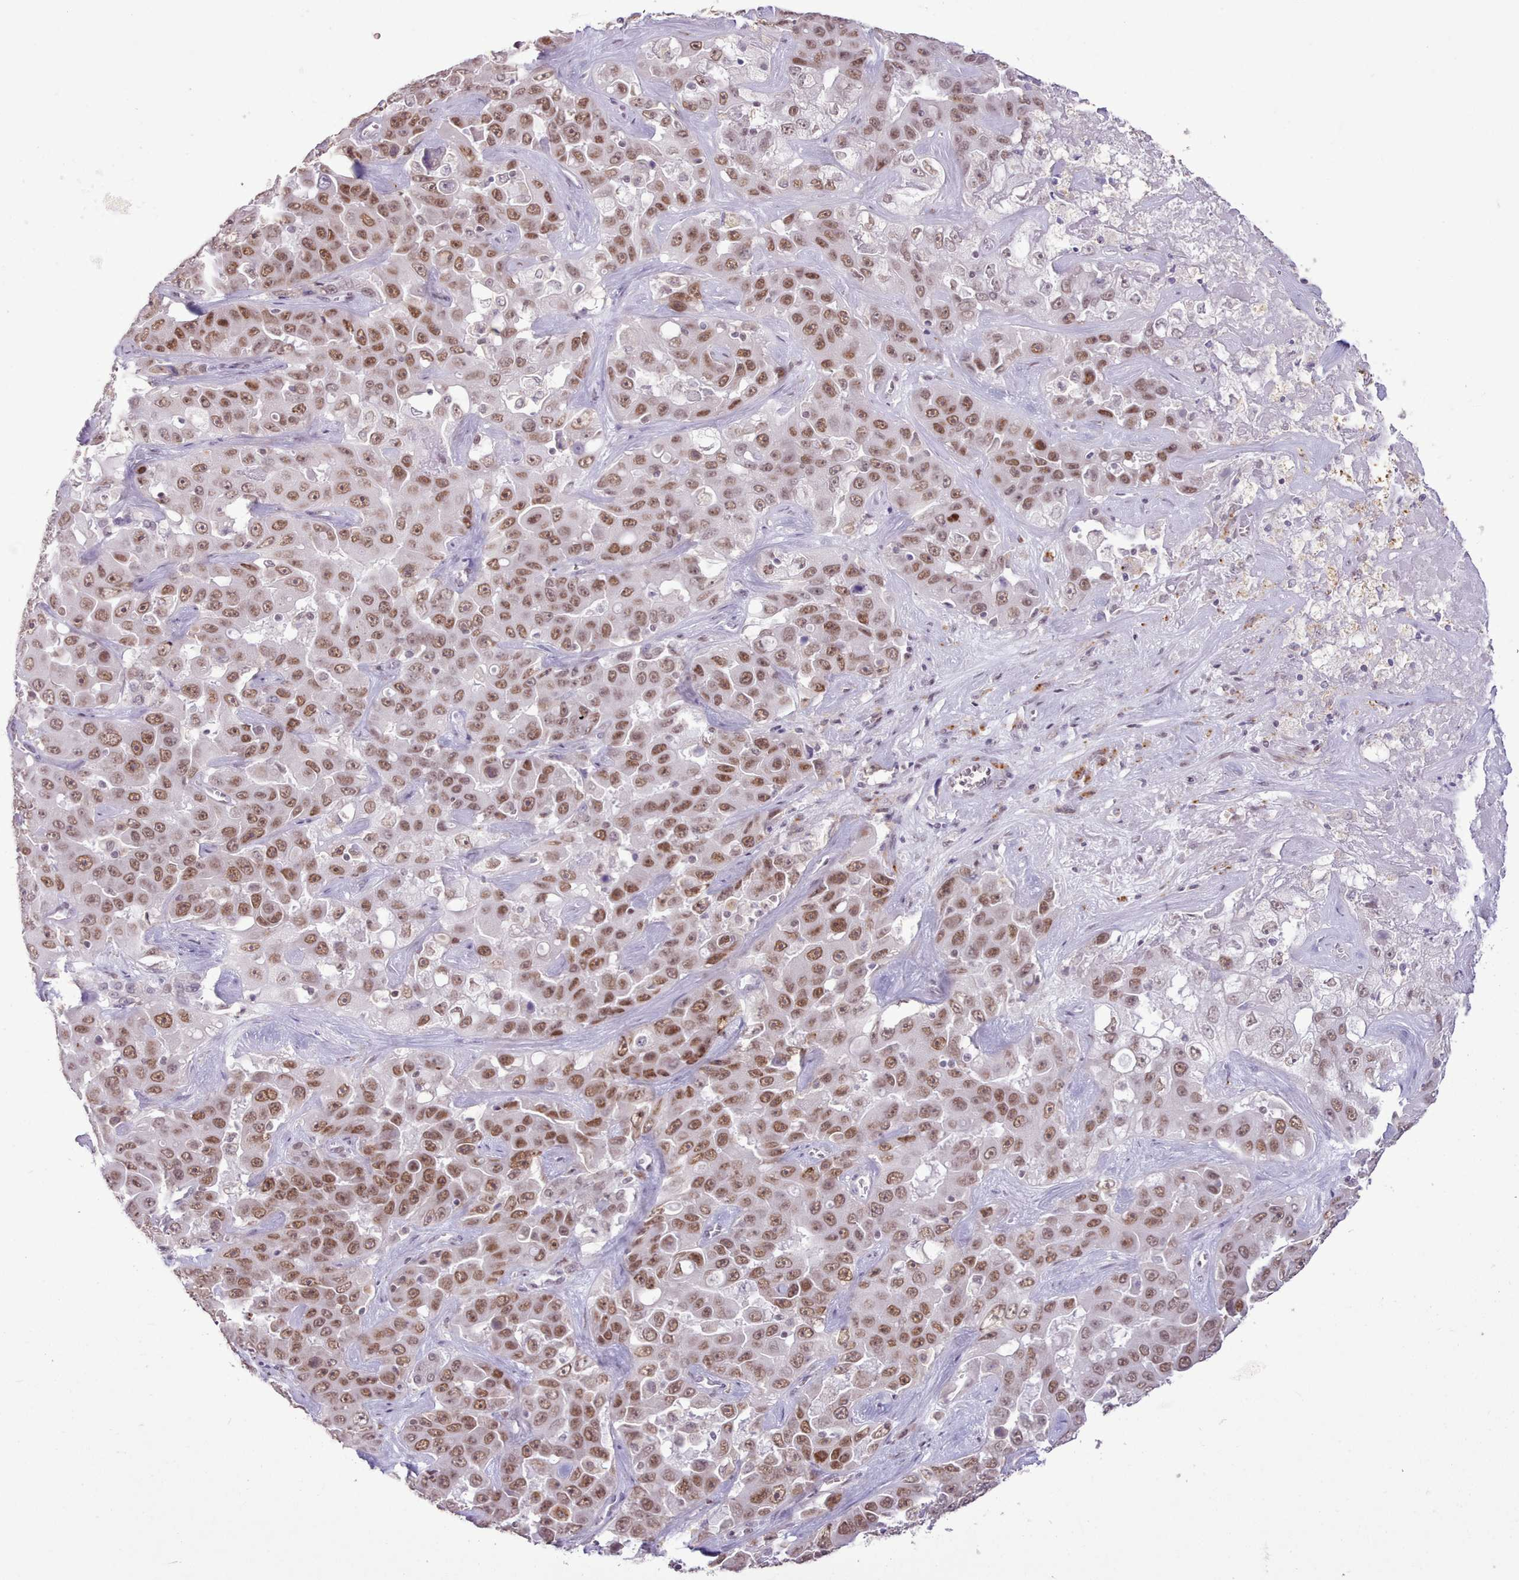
{"staining": {"intensity": "moderate", "quantity": ">75%", "location": "nuclear"}, "tissue": "liver cancer", "cell_type": "Tumor cells", "image_type": "cancer", "snomed": [{"axis": "morphology", "description": "Cholangiocarcinoma"}, {"axis": "topography", "description": "Liver"}], "caption": "Immunohistochemical staining of human liver cholangiocarcinoma exhibits moderate nuclear protein staining in about >75% of tumor cells.", "gene": "TAF15", "patient": {"sex": "female", "age": 52}}